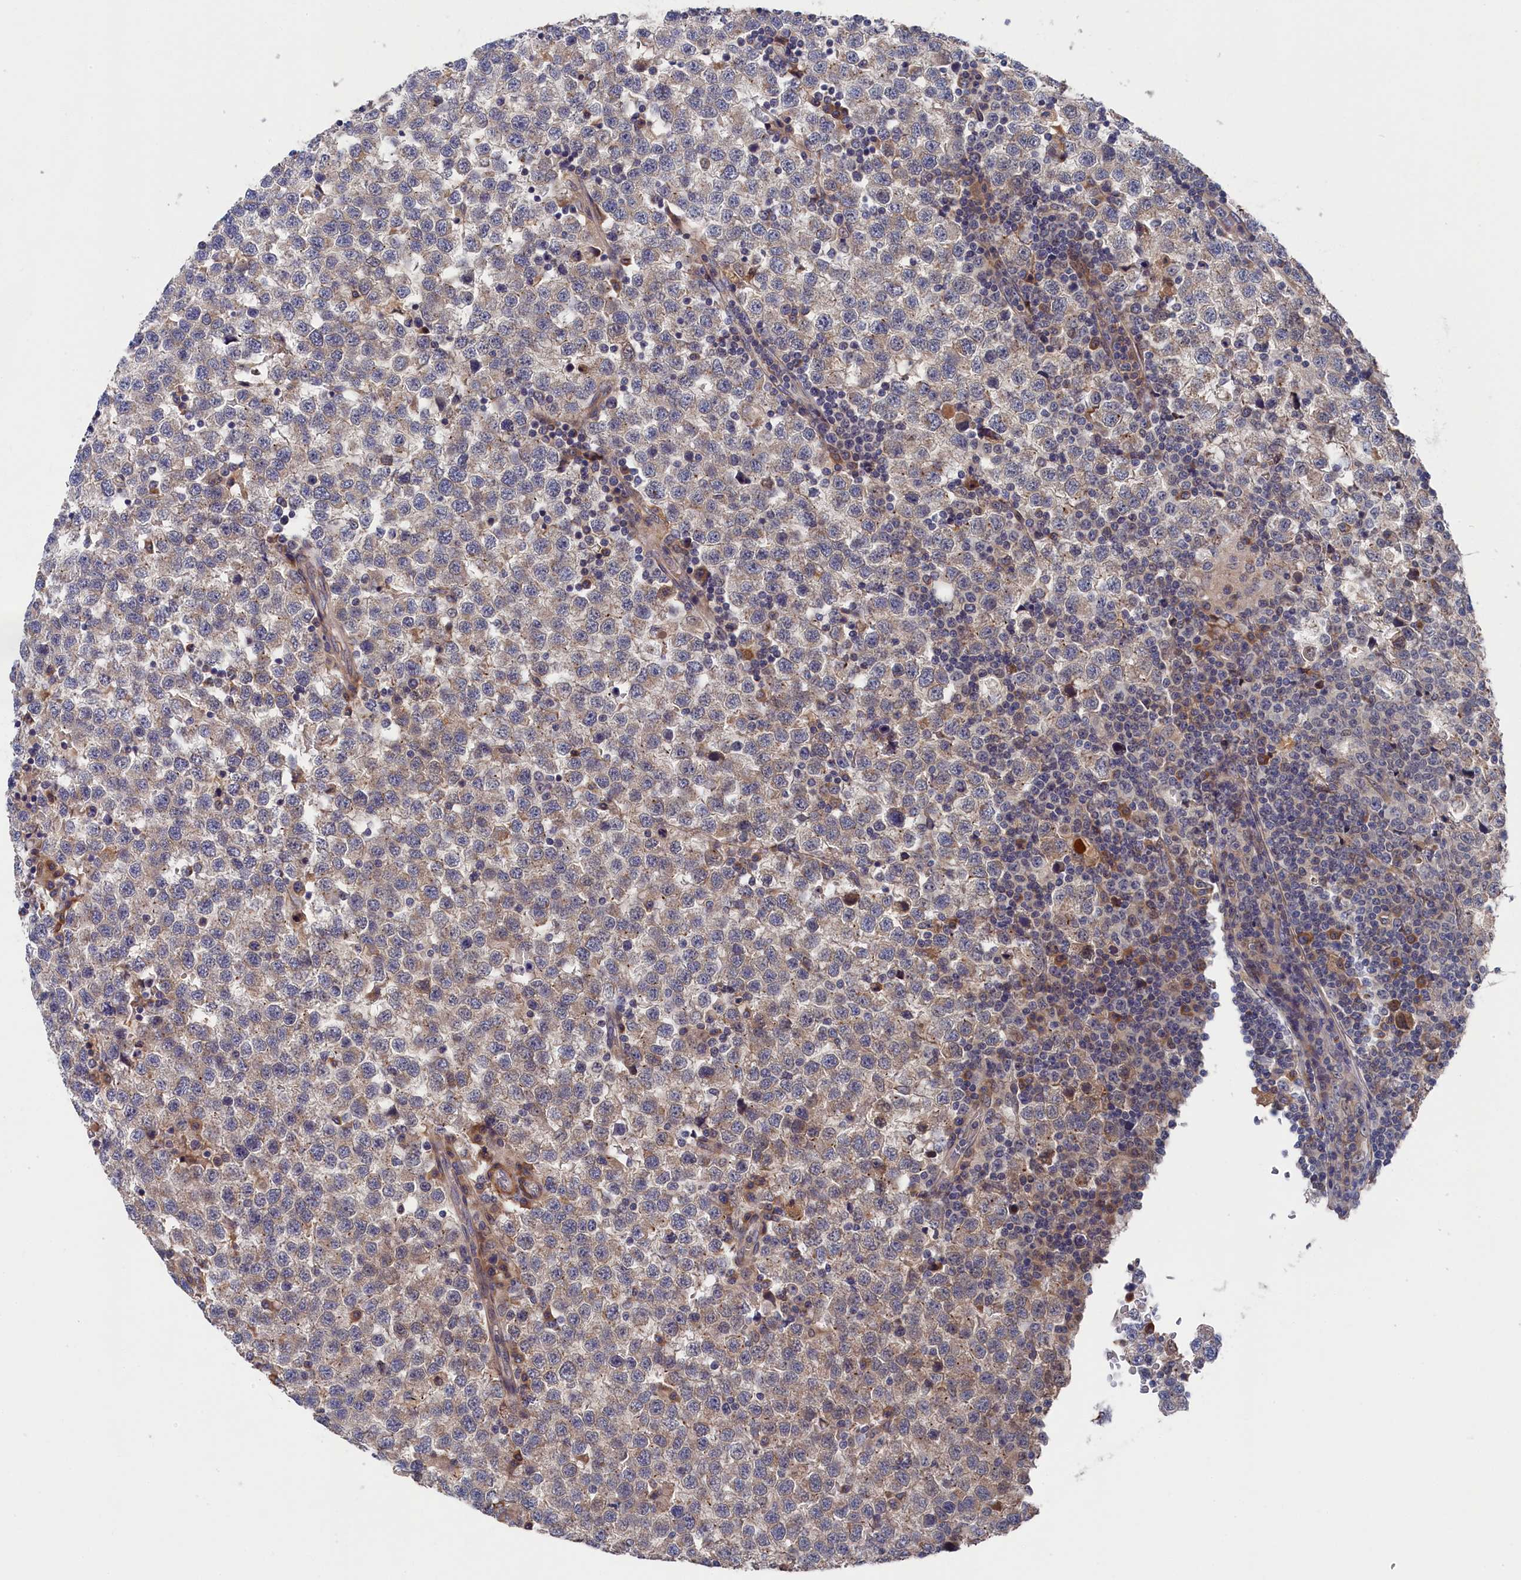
{"staining": {"intensity": "weak", "quantity": "25%-75%", "location": "cytoplasmic/membranous"}, "tissue": "testis cancer", "cell_type": "Tumor cells", "image_type": "cancer", "snomed": [{"axis": "morphology", "description": "Seminoma, NOS"}, {"axis": "topography", "description": "Testis"}], "caption": "Human testis cancer (seminoma) stained with a protein marker reveals weak staining in tumor cells.", "gene": "CYB5D2", "patient": {"sex": "male", "age": 34}}